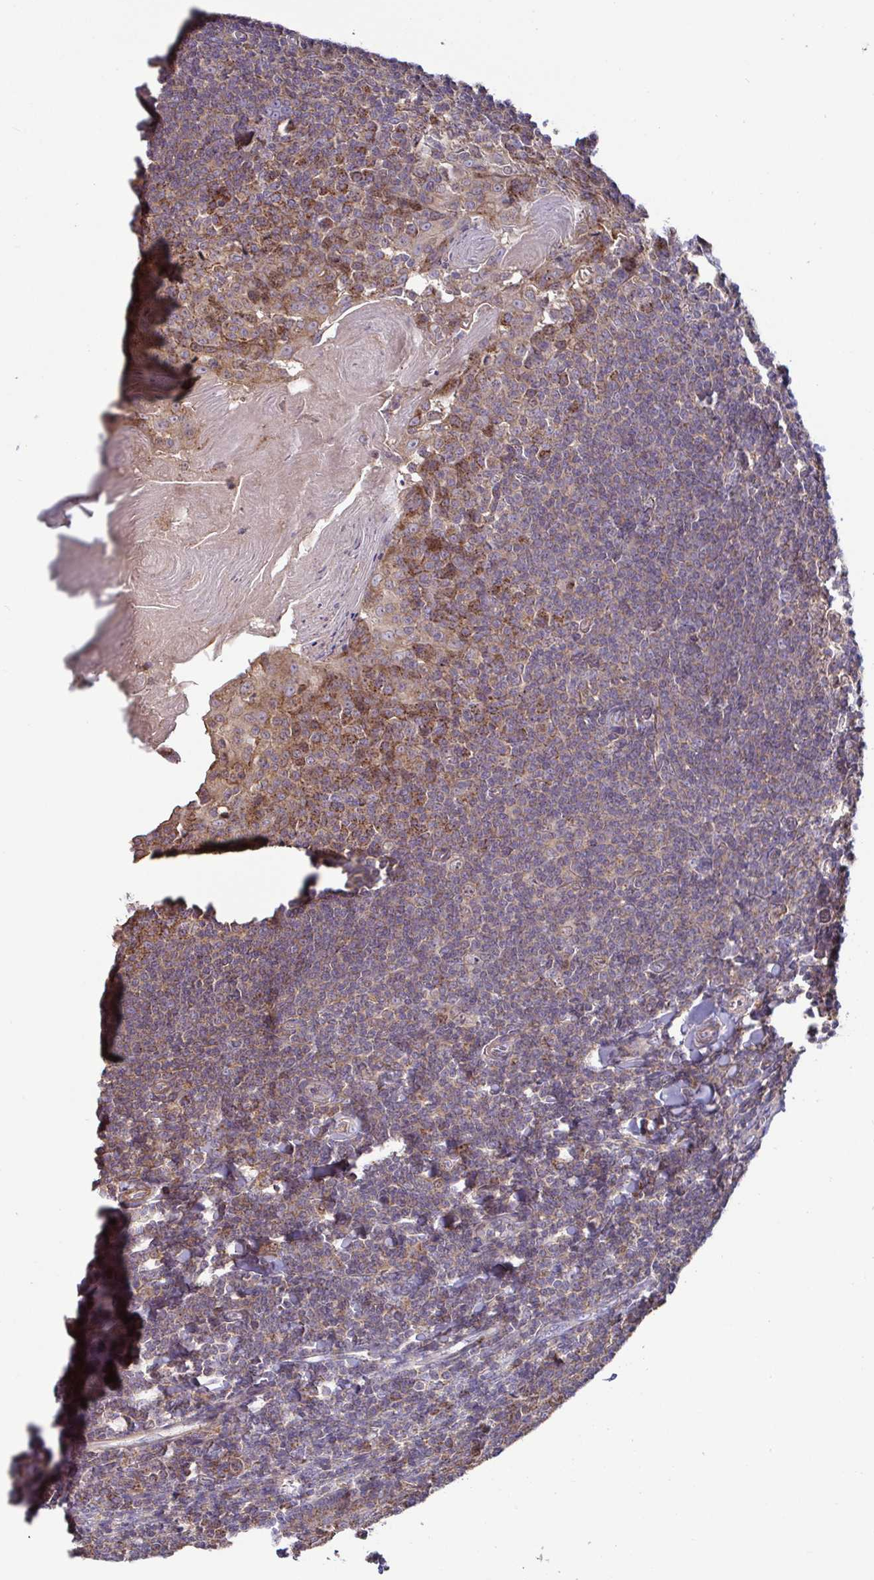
{"staining": {"intensity": "moderate", "quantity": "25%-75%", "location": "cytoplasmic/membranous"}, "tissue": "tonsil", "cell_type": "Germinal center cells", "image_type": "normal", "snomed": [{"axis": "morphology", "description": "Normal tissue, NOS"}, {"axis": "topography", "description": "Tonsil"}], "caption": "Immunohistochemistry photomicrograph of benign human tonsil stained for a protein (brown), which demonstrates medium levels of moderate cytoplasmic/membranous expression in approximately 25%-75% of germinal center cells.", "gene": "SPRY1", "patient": {"sex": "male", "age": 27}}